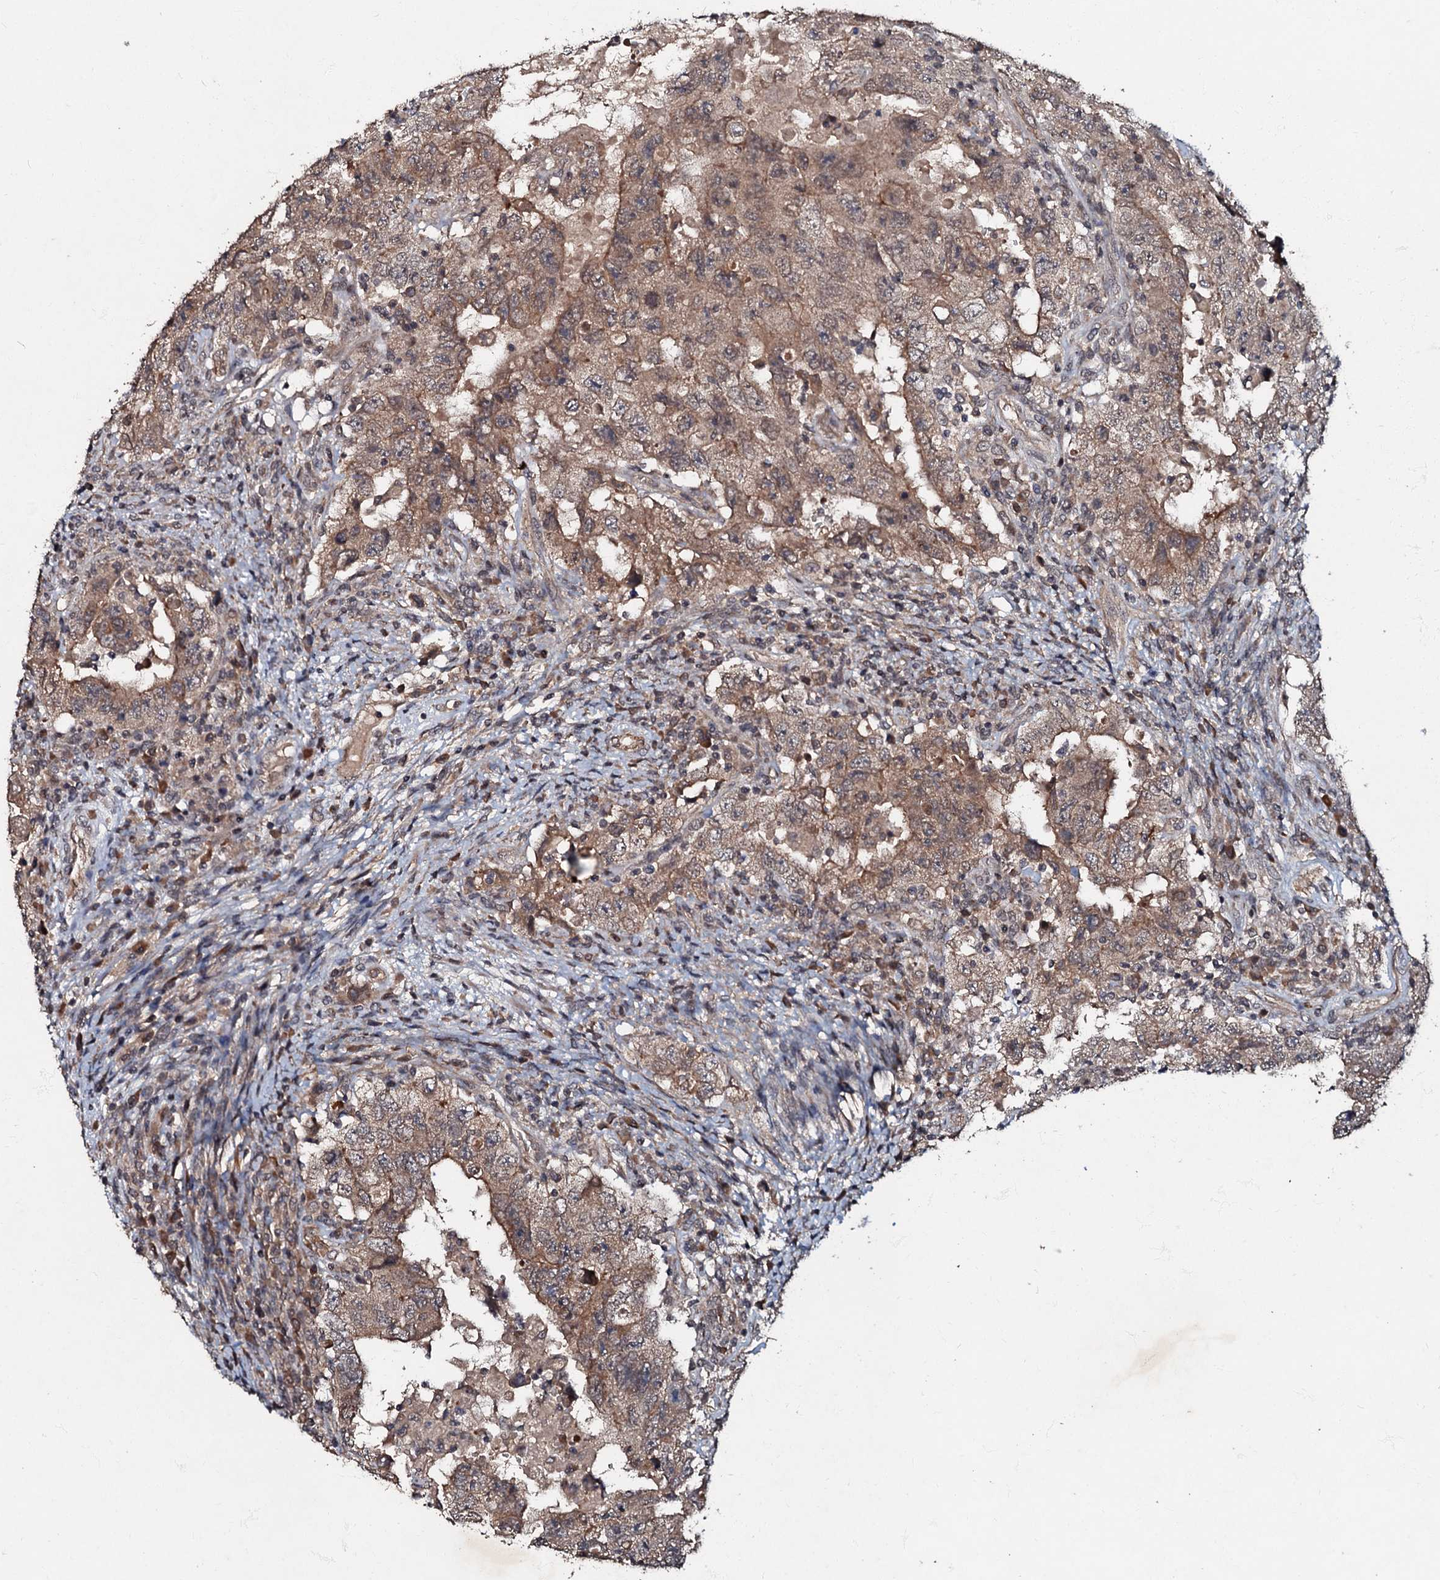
{"staining": {"intensity": "moderate", "quantity": ">75%", "location": "cytoplasmic/membranous"}, "tissue": "testis cancer", "cell_type": "Tumor cells", "image_type": "cancer", "snomed": [{"axis": "morphology", "description": "Carcinoma, Embryonal, NOS"}, {"axis": "topography", "description": "Testis"}], "caption": "Immunohistochemistry (IHC) staining of testis cancer, which demonstrates medium levels of moderate cytoplasmic/membranous staining in approximately >75% of tumor cells indicating moderate cytoplasmic/membranous protein expression. The staining was performed using DAB (brown) for protein detection and nuclei were counterstained in hematoxylin (blue).", "gene": "MANSC4", "patient": {"sex": "male", "age": 26}}